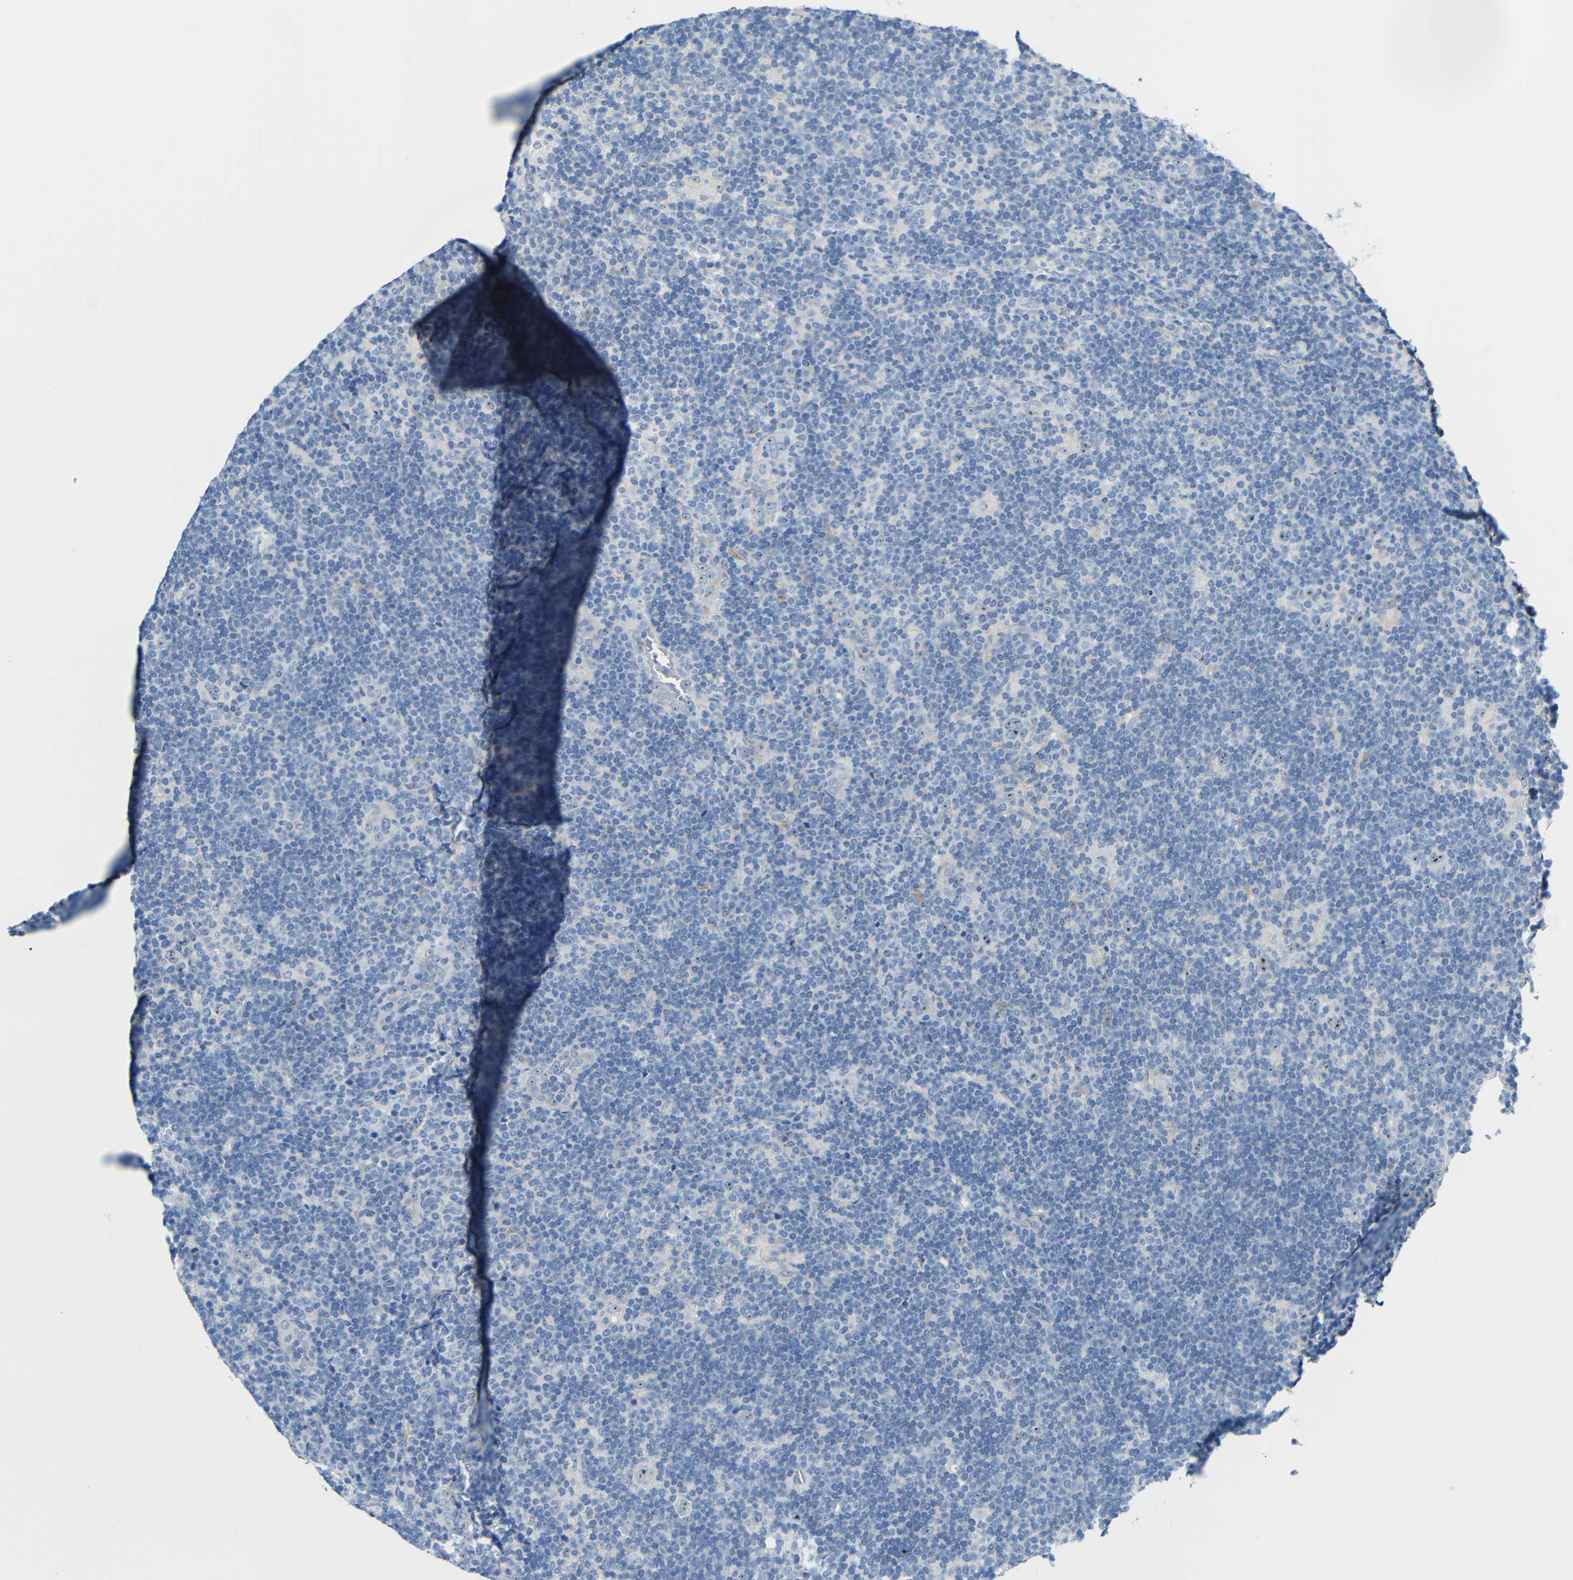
{"staining": {"intensity": "moderate", "quantity": ">75%", "location": "nuclear"}, "tissue": "lymphoma", "cell_type": "Tumor cells", "image_type": "cancer", "snomed": [{"axis": "morphology", "description": "Hodgkin's disease, NOS"}, {"axis": "topography", "description": "Lymph node"}], "caption": "DAB immunohistochemical staining of human Hodgkin's disease displays moderate nuclear protein staining in approximately >75% of tumor cells. The protein of interest is stained brown, and the nuclei are stained in blue (DAB (3,3'-diaminobenzidine) IHC with brightfield microscopy, high magnification).", "gene": "C1orf210", "patient": {"sex": "female", "age": 57}}